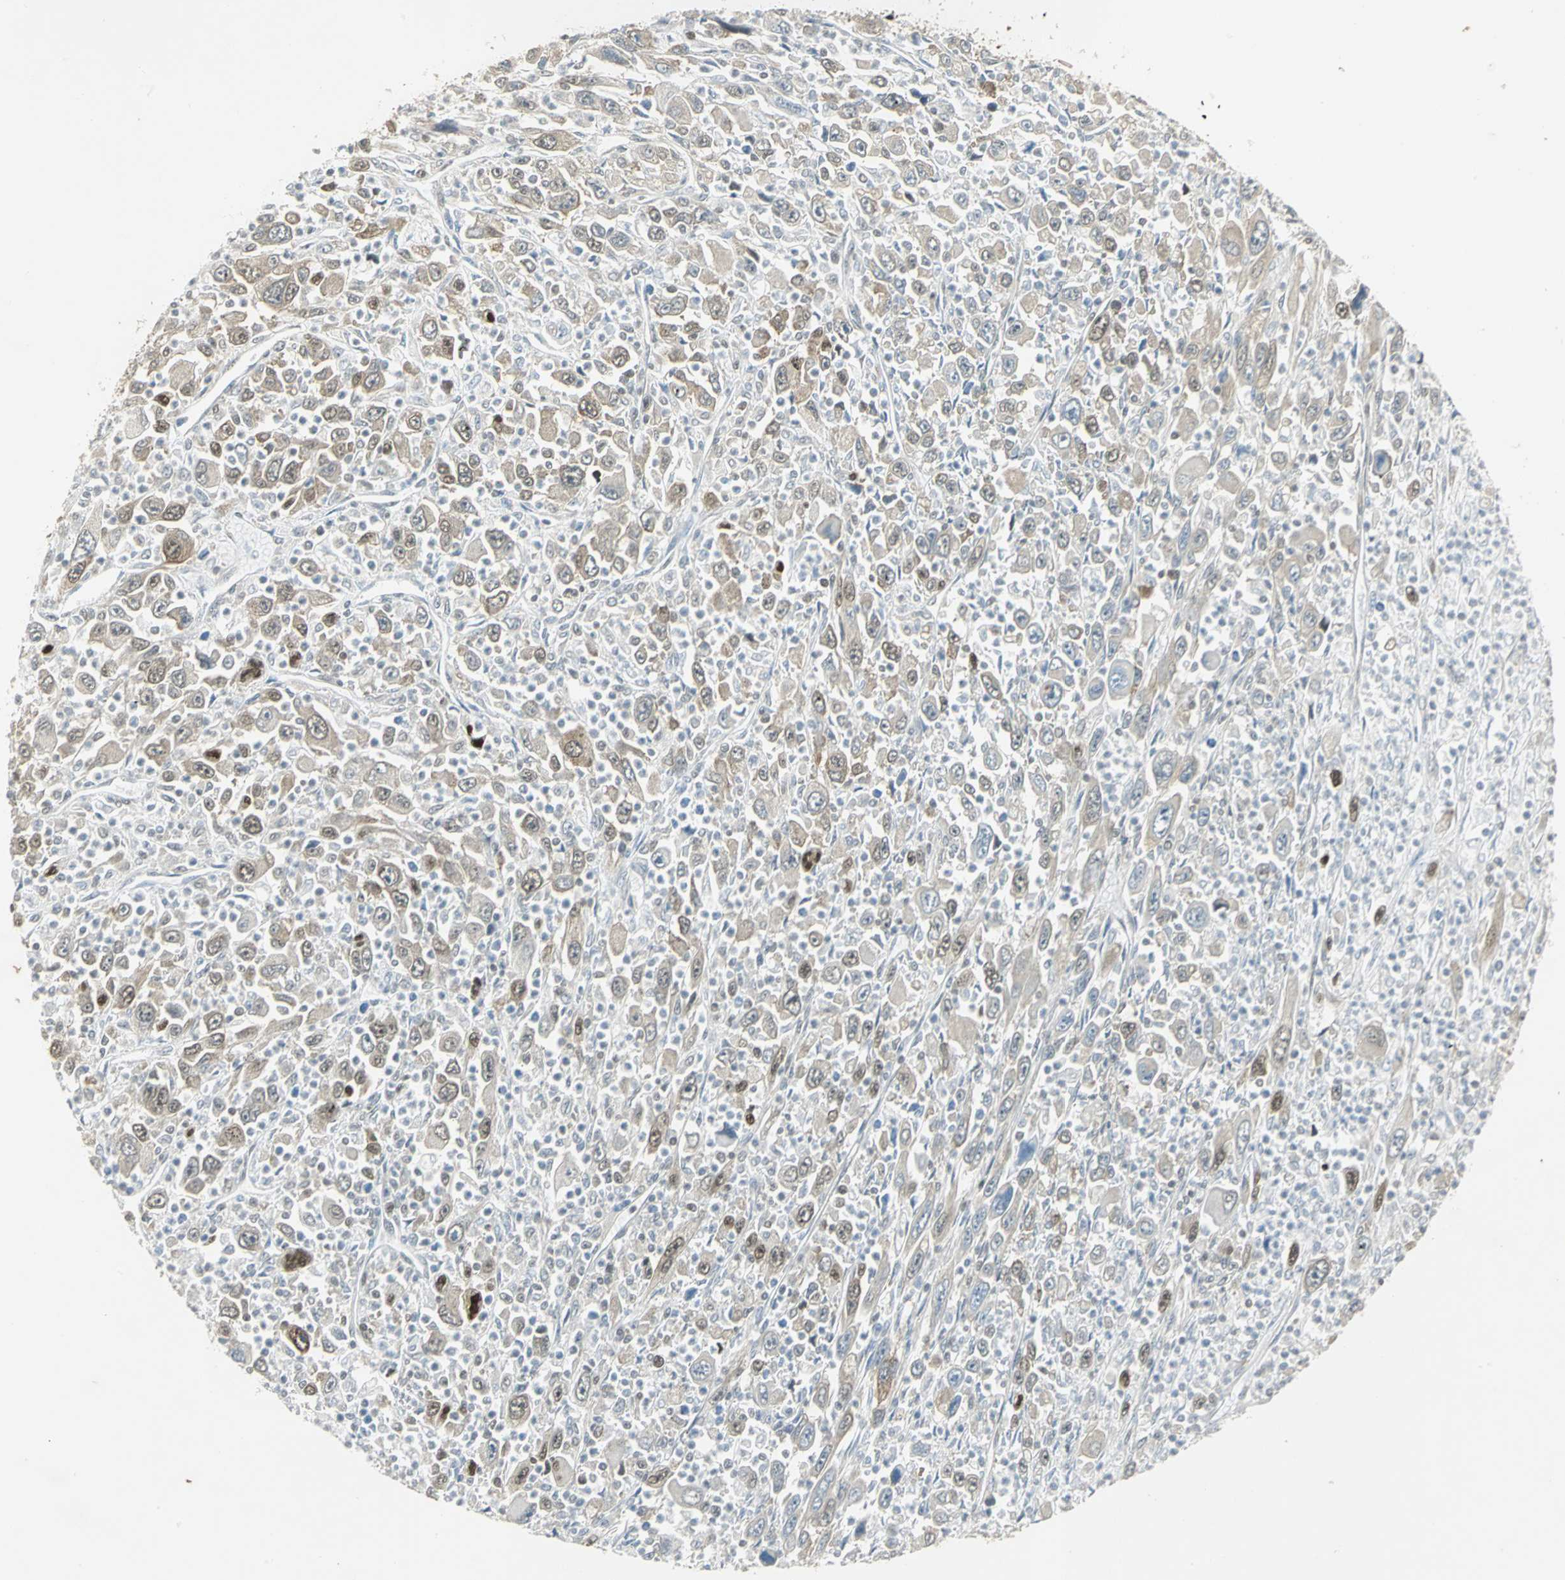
{"staining": {"intensity": "moderate", "quantity": ">75%", "location": "cytoplasmic/membranous,nuclear"}, "tissue": "melanoma", "cell_type": "Tumor cells", "image_type": "cancer", "snomed": [{"axis": "morphology", "description": "Malignant melanoma, Metastatic site"}, {"axis": "topography", "description": "Skin"}], "caption": "Immunohistochemistry staining of malignant melanoma (metastatic site), which shows medium levels of moderate cytoplasmic/membranous and nuclear staining in about >75% of tumor cells indicating moderate cytoplasmic/membranous and nuclear protein expression. The staining was performed using DAB (3,3'-diaminobenzidine) (brown) for protein detection and nuclei were counterstained in hematoxylin (blue).", "gene": "DDX5", "patient": {"sex": "female", "age": 56}}